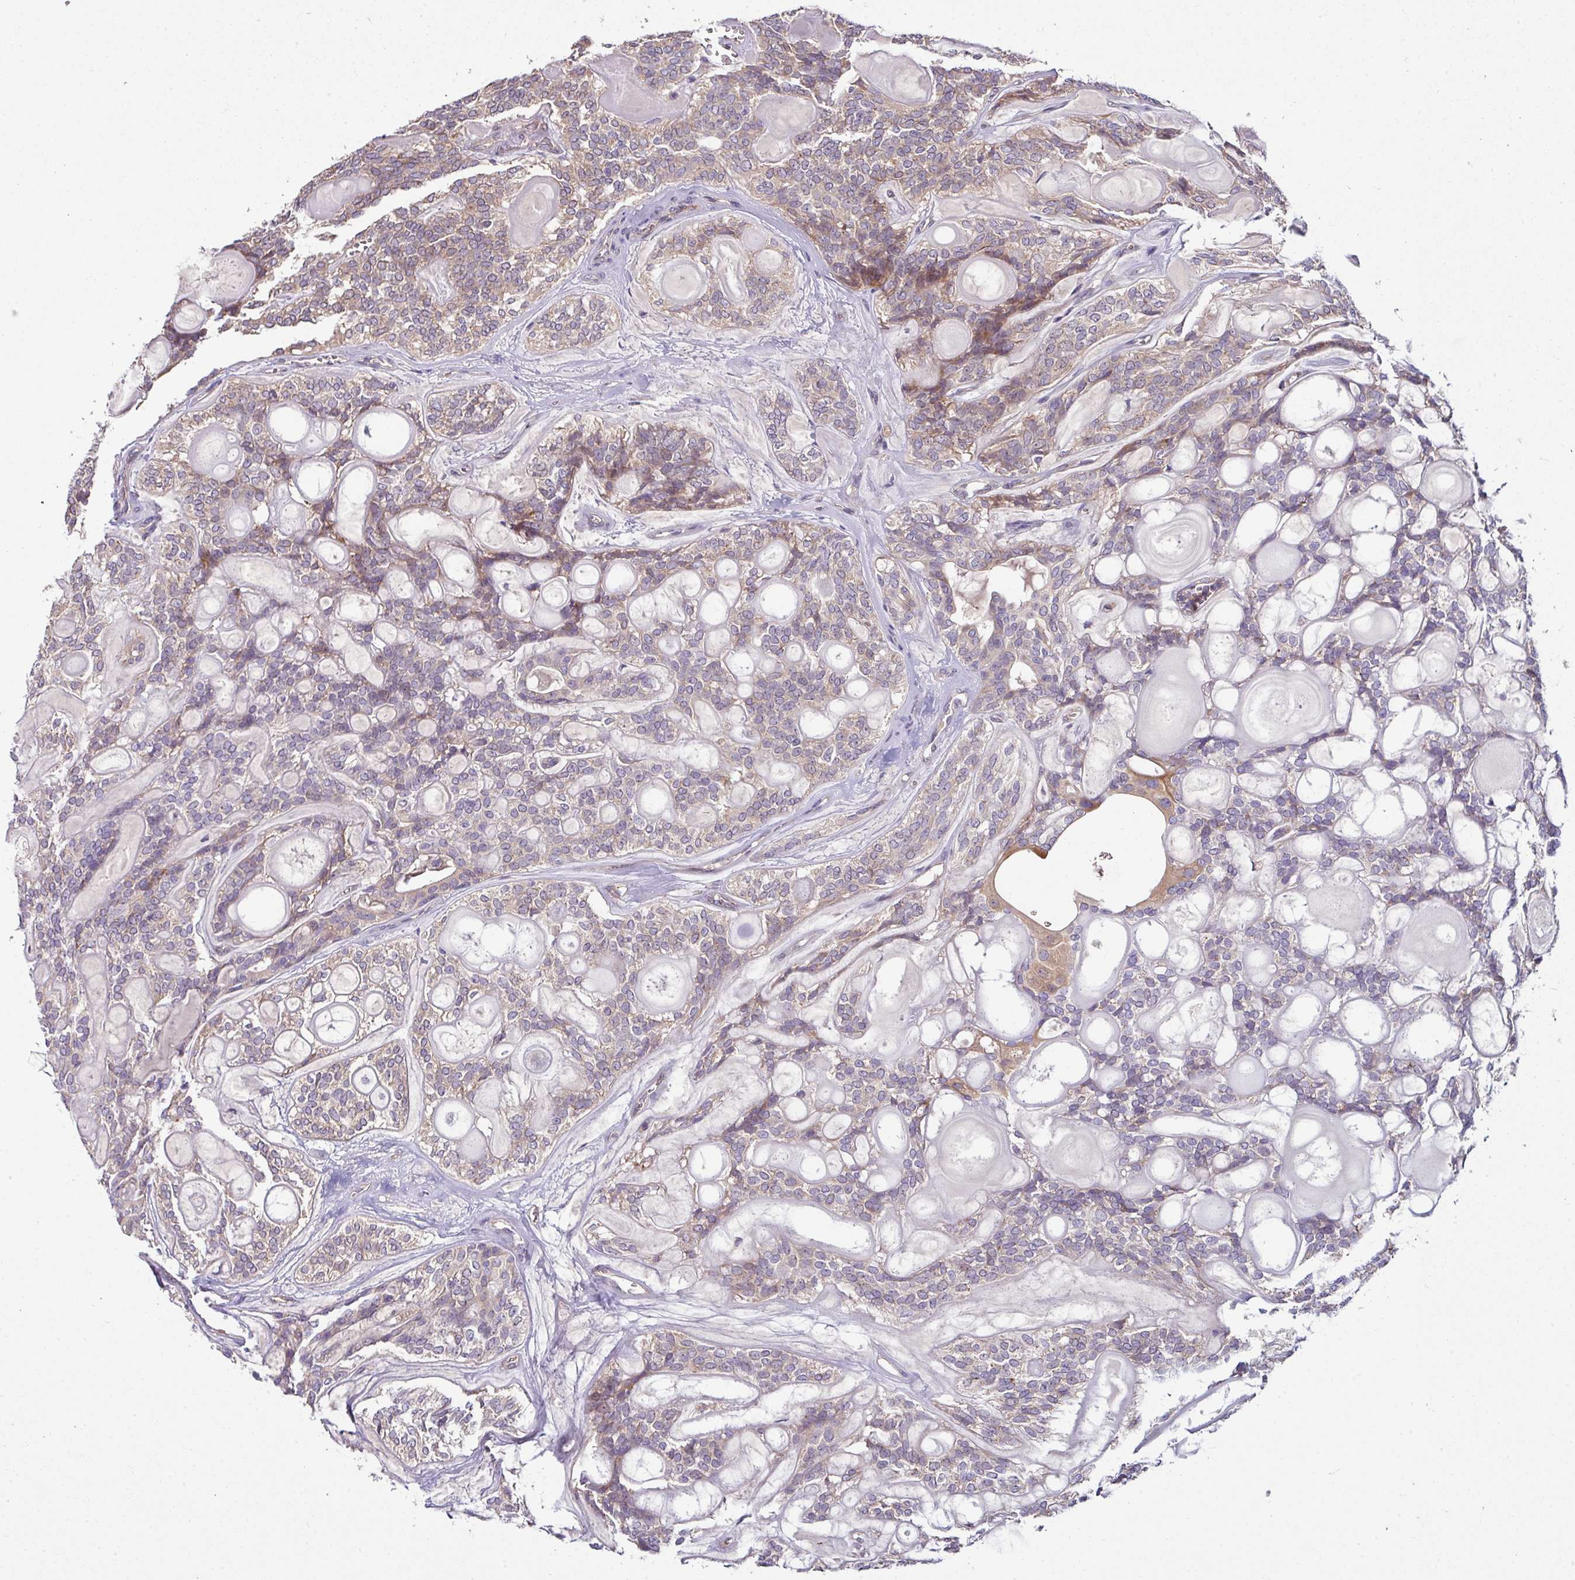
{"staining": {"intensity": "weak", "quantity": "<25%", "location": "cytoplasmic/membranous"}, "tissue": "head and neck cancer", "cell_type": "Tumor cells", "image_type": "cancer", "snomed": [{"axis": "morphology", "description": "Adenocarcinoma, NOS"}, {"axis": "topography", "description": "Head-Neck"}], "caption": "There is no significant staining in tumor cells of adenocarcinoma (head and neck).", "gene": "SLAMF6", "patient": {"sex": "male", "age": 66}}